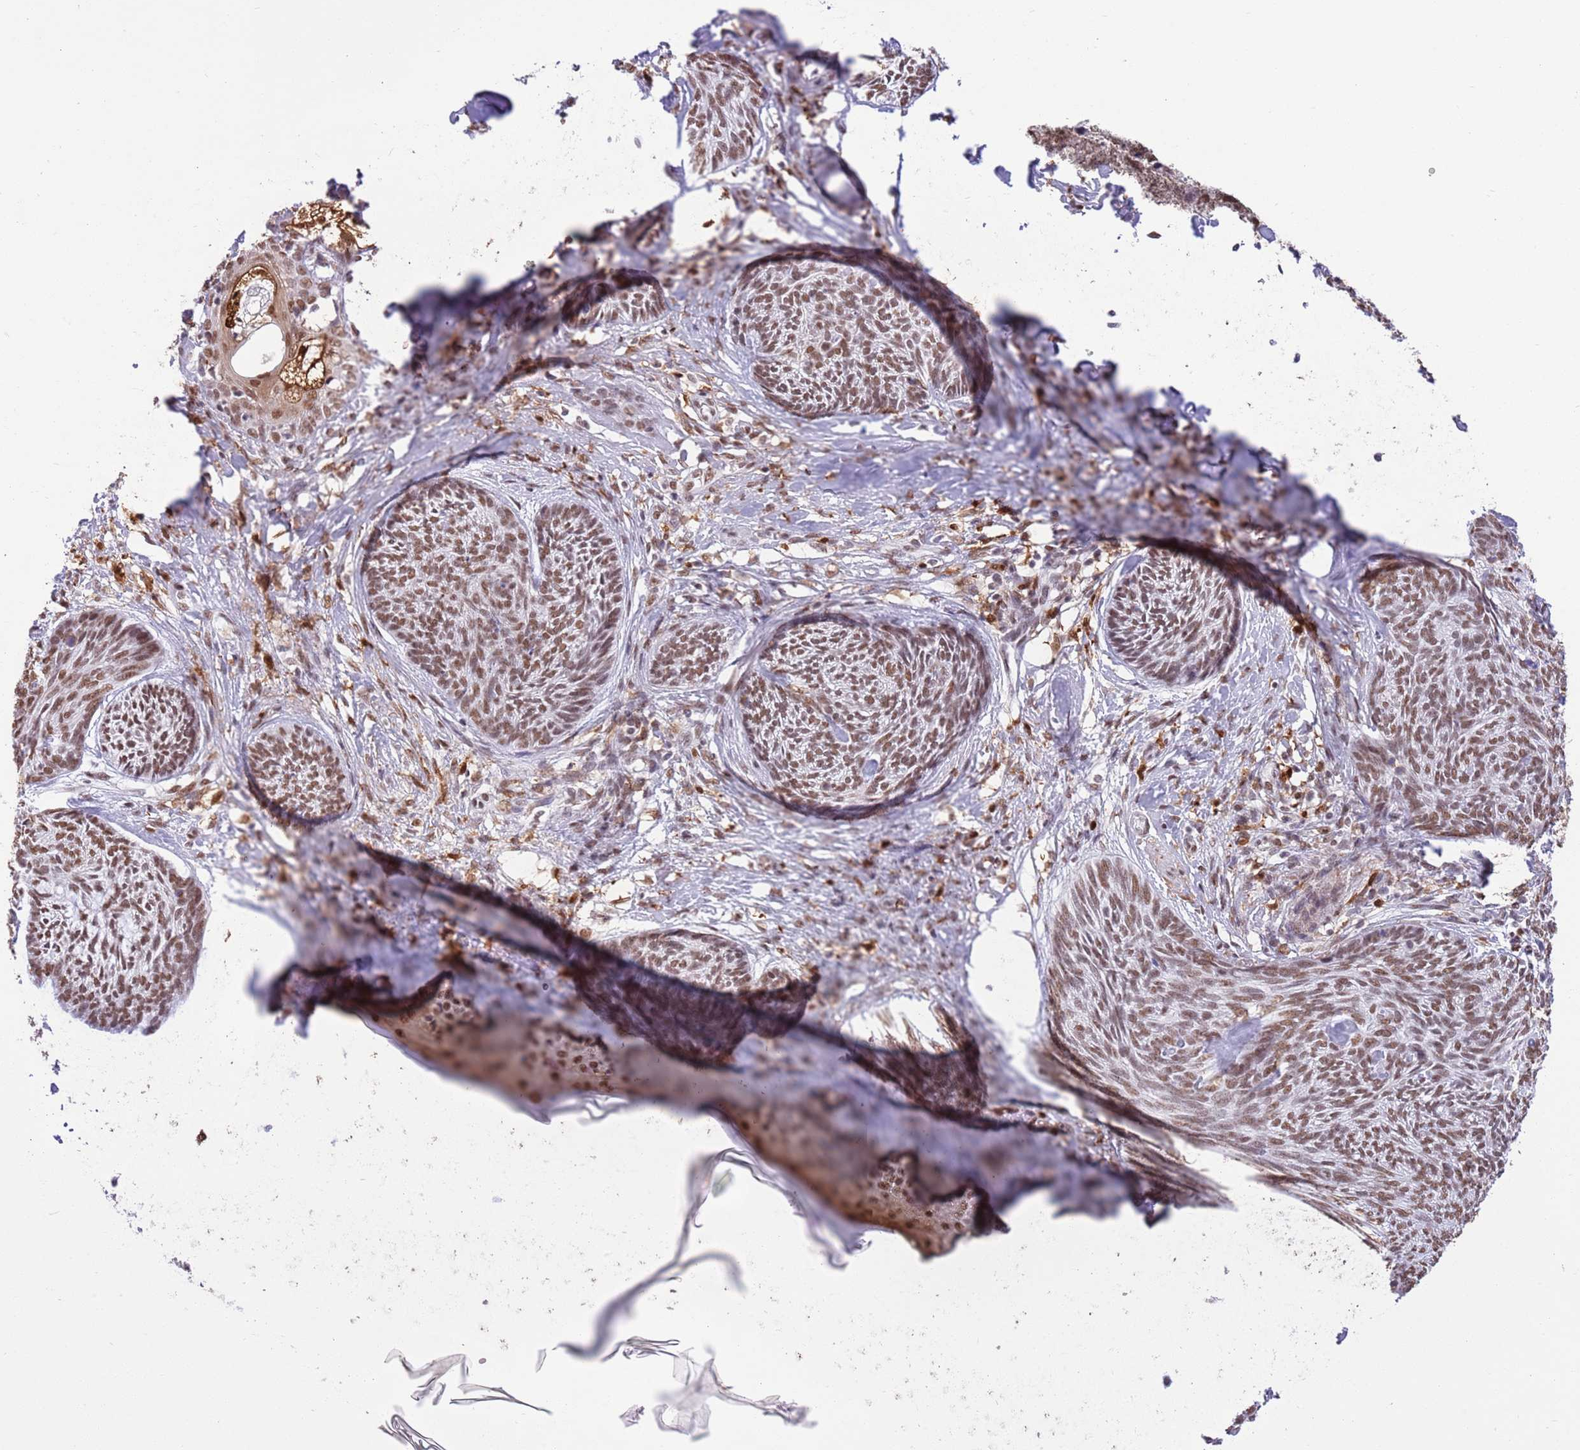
{"staining": {"intensity": "moderate", "quantity": ">75%", "location": "nuclear"}, "tissue": "skin cancer", "cell_type": "Tumor cells", "image_type": "cancer", "snomed": [{"axis": "morphology", "description": "Basal cell carcinoma"}, {"axis": "topography", "description": "Skin"}], "caption": "Tumor cells demonstrate moderate nuclear positivity in approximately >75% of cells in skin cancer.", "gene": "TRIM32", "patient": {"sex": "male", "age": 73}}